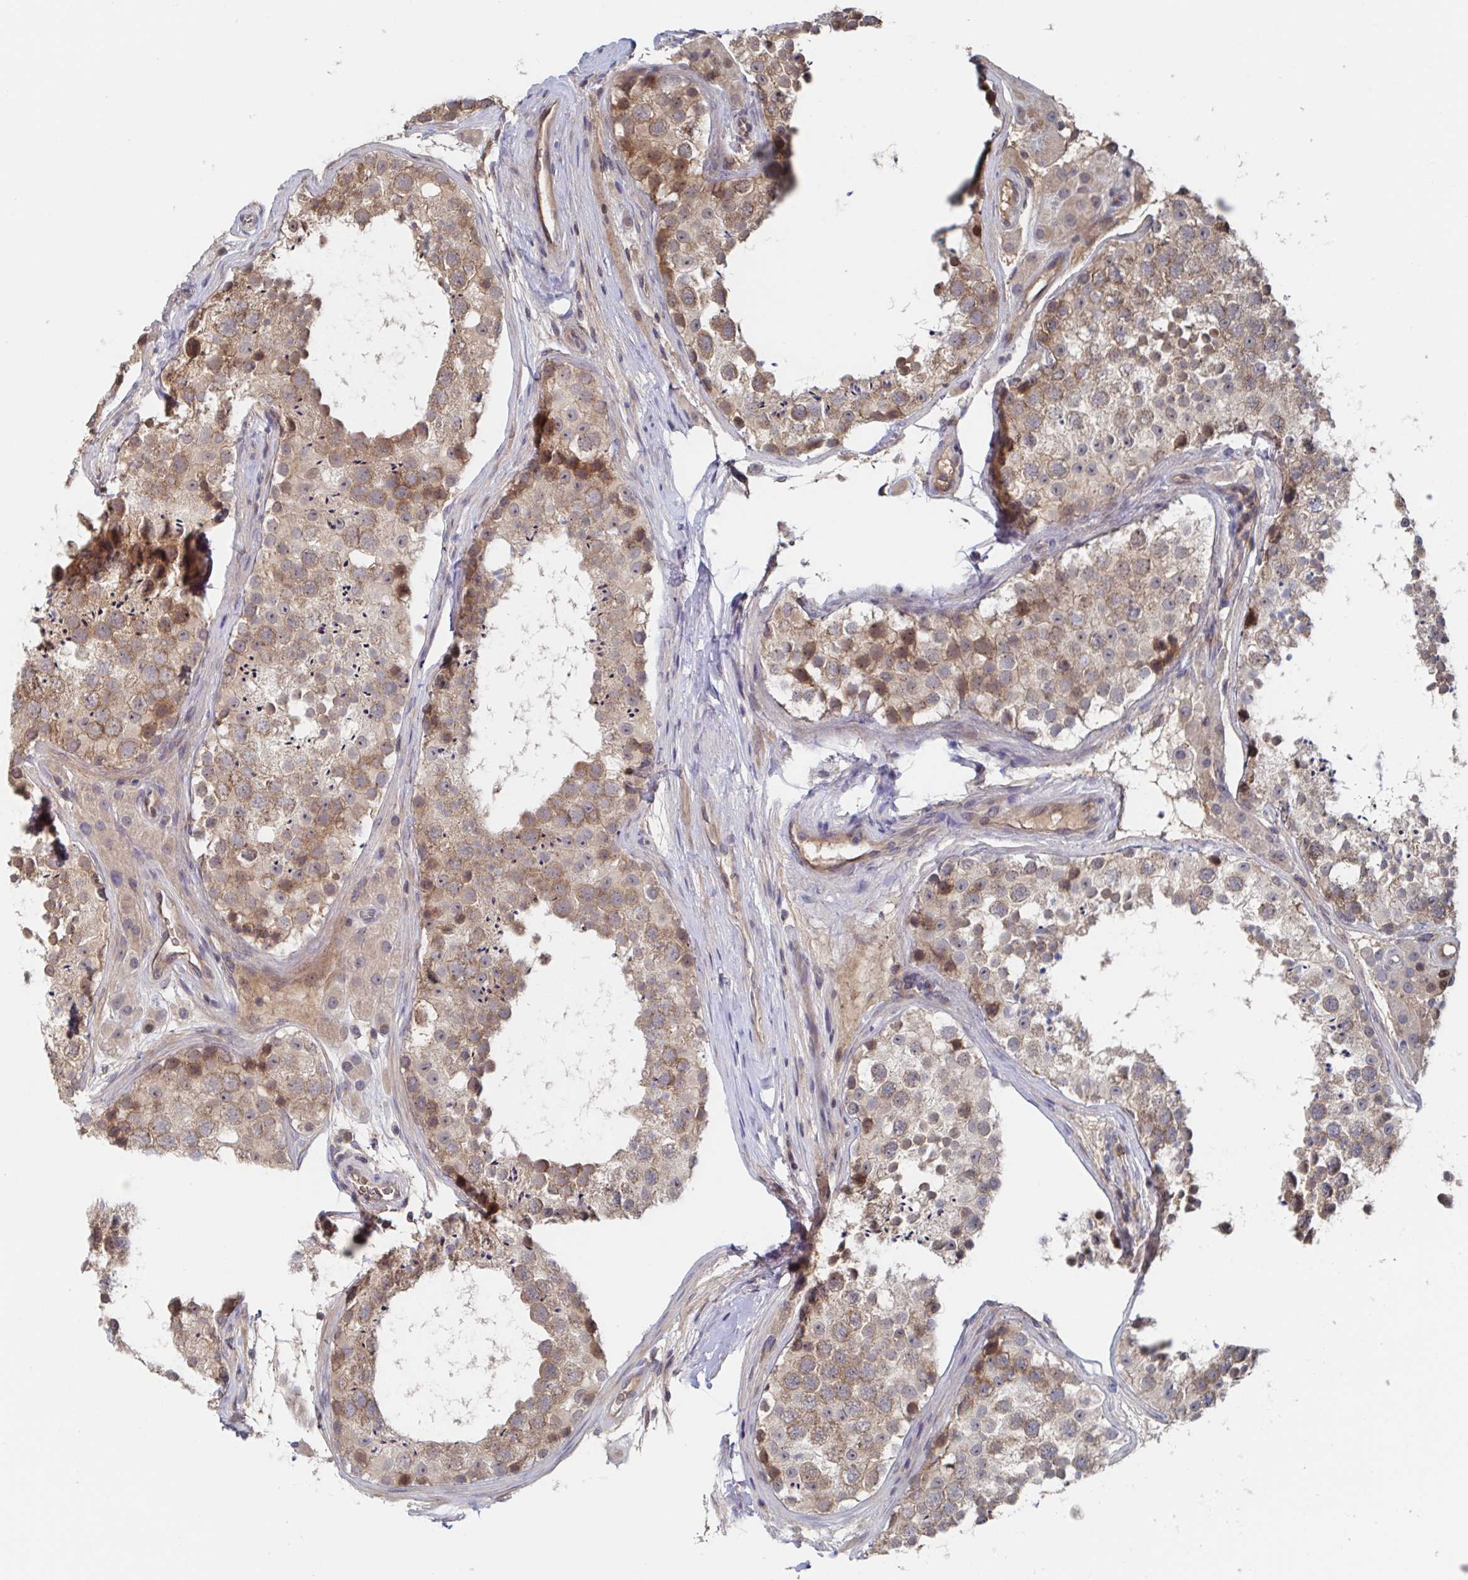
{"staining": {"intensity": "moderate", "quantity": ">75%", "location": "cytoplasmic/membranous"}, "tissue": "testis", "cell_type": "Cells in seminiferous ducts", "image_type": "normal", "snomed": [{"axis": "morphology", "description": "Normal tissue, NOS"}, {"axis": "topography", "description": "Testis"}], "caption": "The photomicrograph reveals a brown stain indicating the presence of a protein in the cytoplasmic/membranous of cells in seminiferous ducts in testis.", "gene": "DHRS12", "patient": {"sex": "male", "age": 41}}